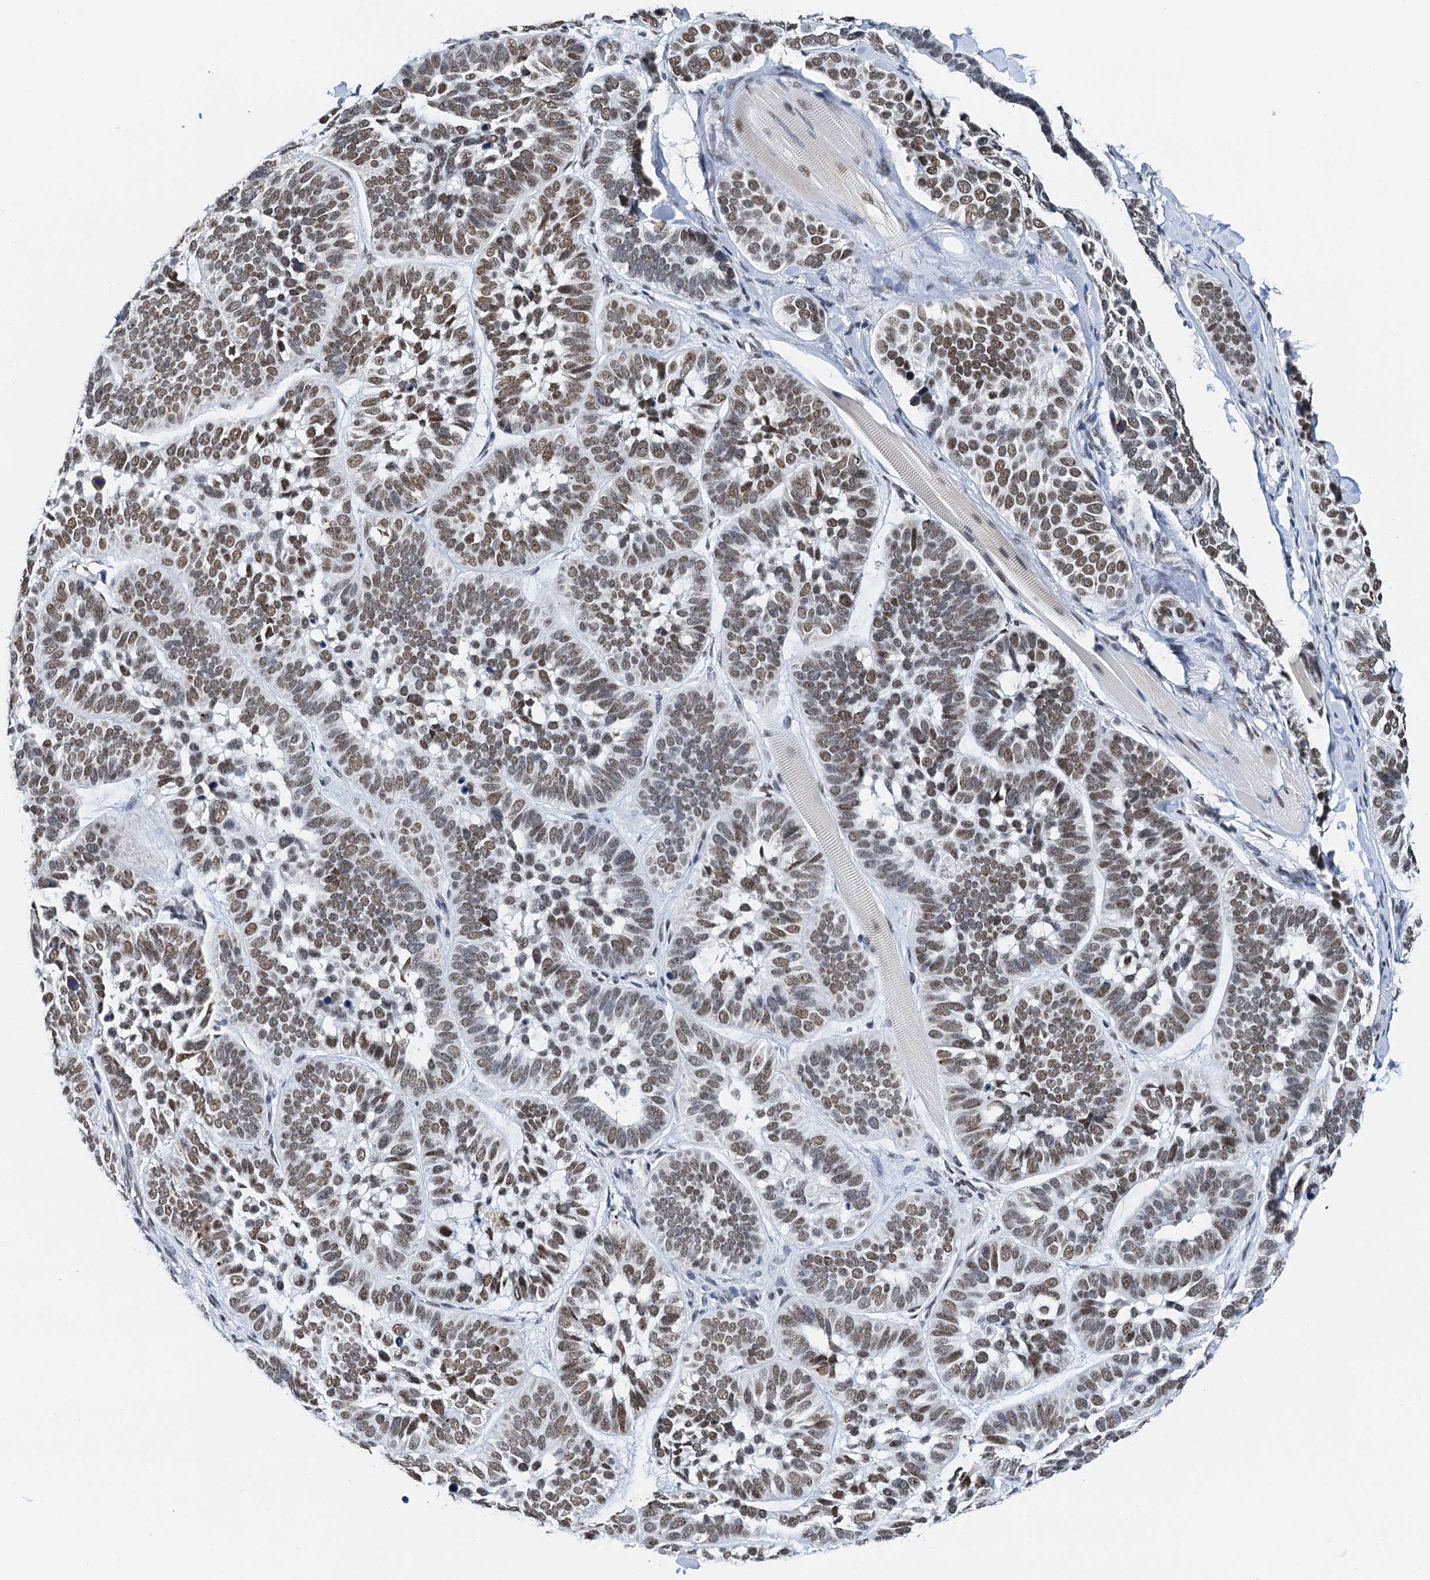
{"staining": {"intensity": "moderate", "quantity": ">75%", "location": "nuclear"}, "tissue": "skin cancer", "cell_type": "Tumor cells", "image_type": "cancer", "snomed": [{"axis": "morphology", "description": "Basal cell carcinoma"}, {"axis": "topography", "description": "Skin"}], "caption": "Brown immunohistochemical staining in human skin cancer demonstrates moderate nuclear positivity in about >75% of tumor cells. The staining is performed using DAB (3,3'-diaminobenzidine) brown chromogen to label protein expression. The nuclei are counter-stained blue using hematoxylin.", "gene": "SLTM", "patient": {"sex": "male", "age": 62}}